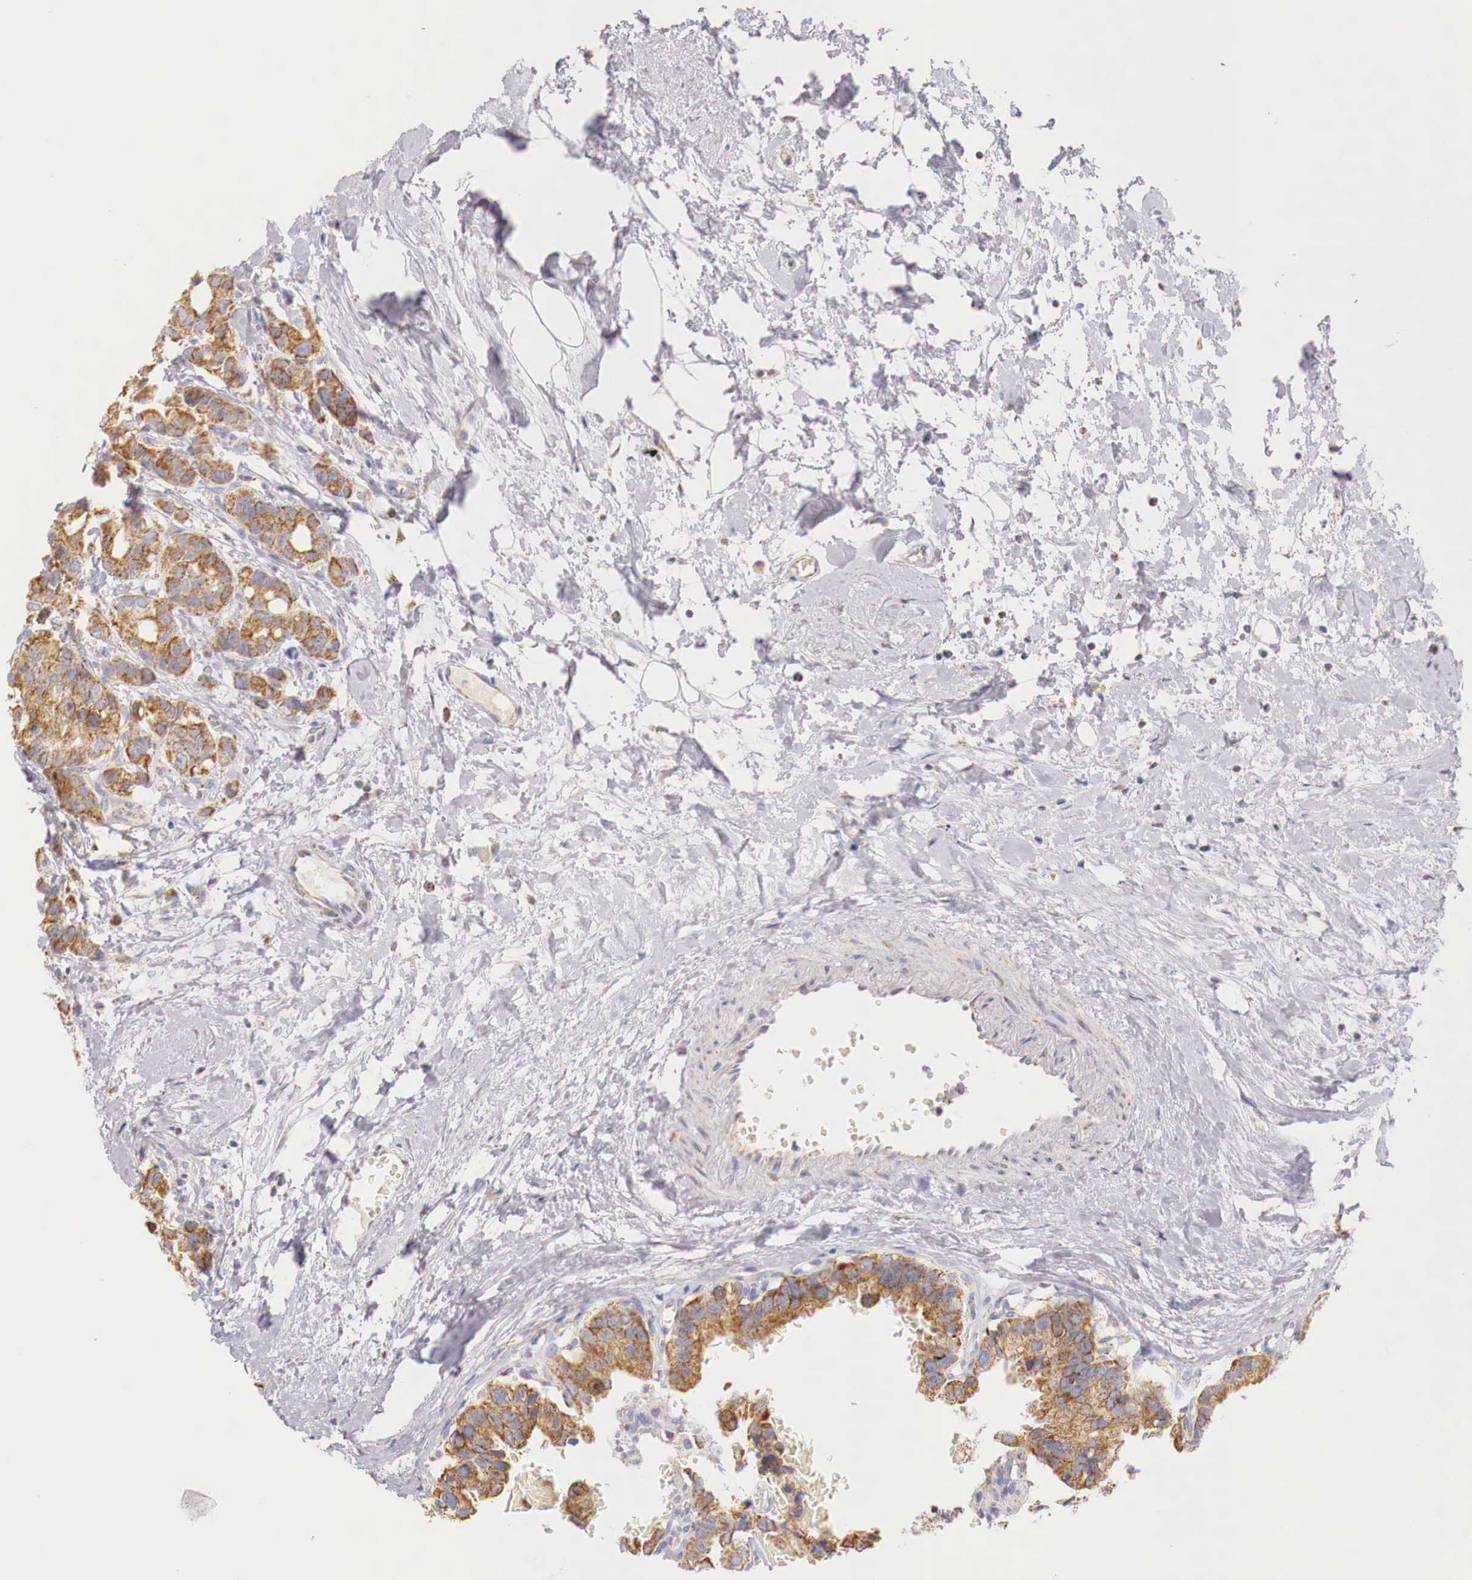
{"staining": {"intensity": "moderate", "quantity": ">75%", "location": "cytoplasmic/membranous"}, "tissue": "breast cancer", "cell_type": "Tumor cells", "image_type": "cancer", "snomed": [{"axis": "morphology", "description": "Duct carcinoma"}, {"axis": "topography", "description": "Breast"}], "caption": "Immunohistochemistry micrograph of neoplastic tissue: human invasive ductal carcinoma (breast) stained using immunohistochemistry (IHC) shows medium levels of moderate protein expression localized specifically in the cytoplasmic/membranous of tumor cells, appearing as a cytoplasmic/membranous brown color.", "gene": "IDH3G", "patient": {"sex": "female", "age": 69}}